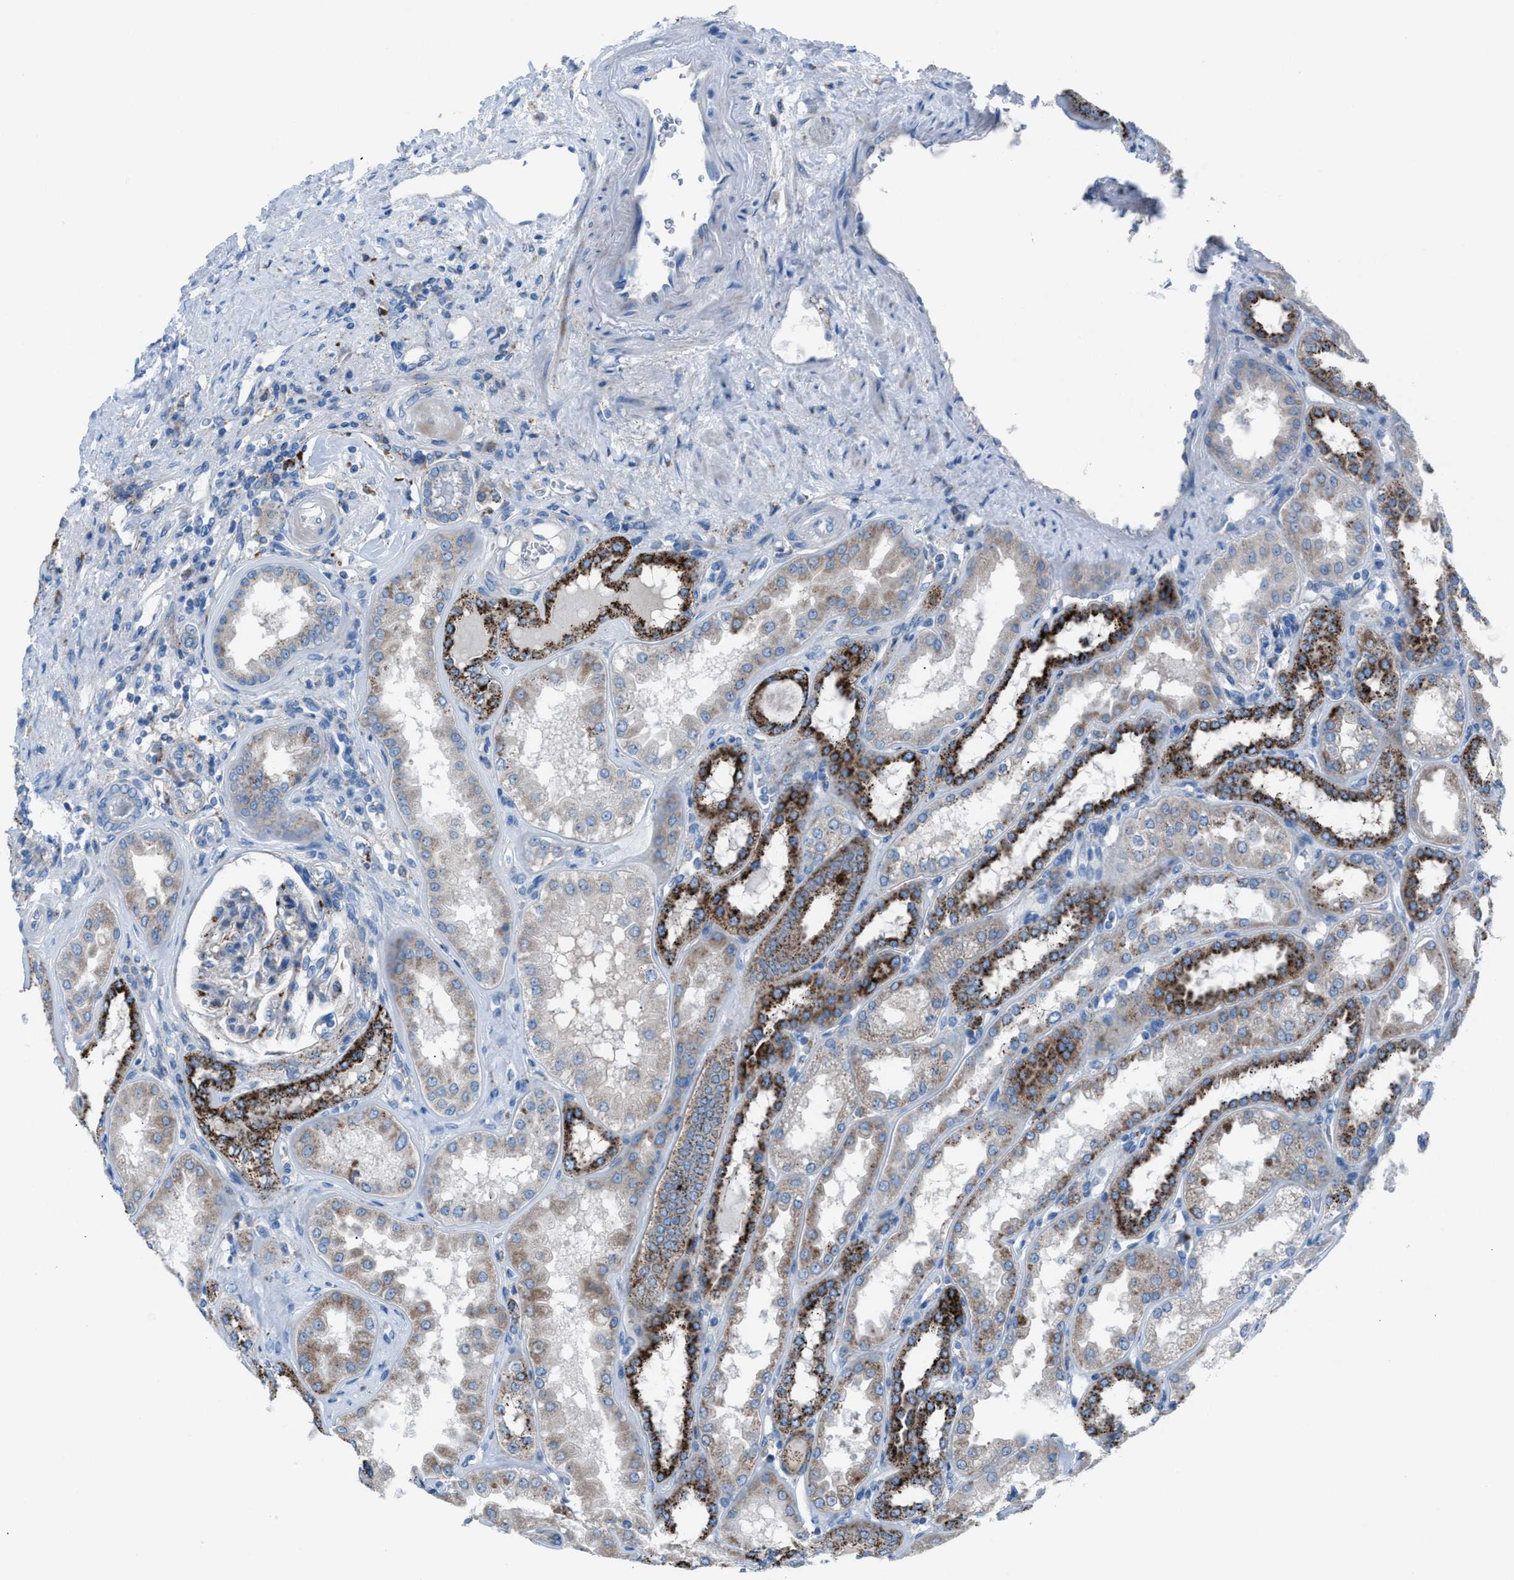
{"staining": {"intensity": "weak", "quantity": "<25%", "location": "cytoplasmic/membranous"}, "tissue": "kidney", "cell_type": "Cells in glomeruli", "image_type": "normal", "snomed": [{"axis": "morphology", "description": "Normal tissue, NOS"}, {"axis": "topography", "description": "Kidney"}], "caption": "Benign kidney was stained to show a protein in brown. There is no significant expression in cells in glomeruli. Brightfield microscopy of immunohistochemistry (IHC) stained with DAB (3,3'-diaminobenzidine) (brown) and hematoxylin (blue), captured at high magnification.", "gene": "CD1B", "patient": {"sex": "female", "age": 56}}